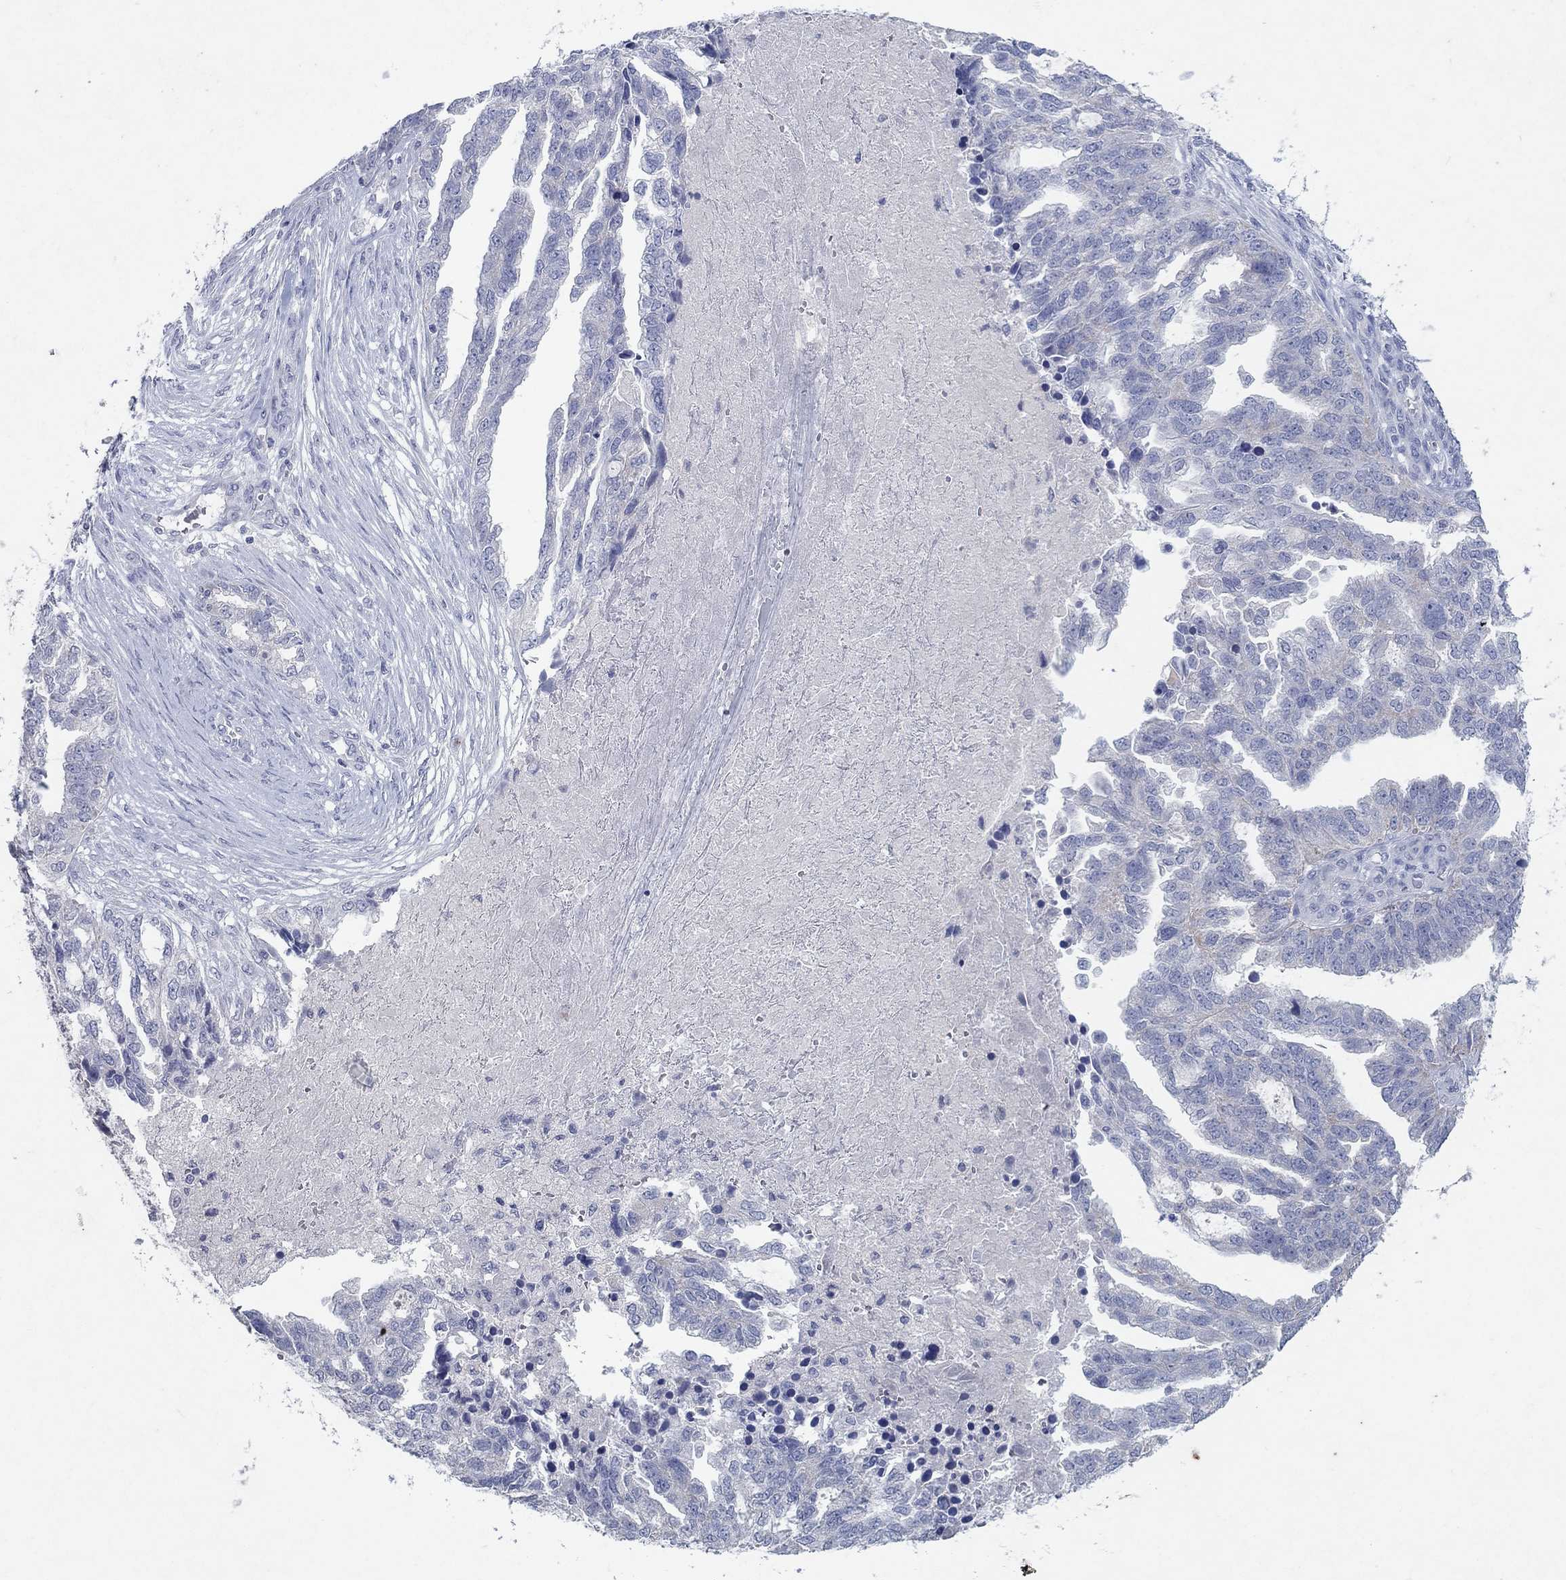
{"staining": {"intensity": "negative", "quantity": "none", "location": "none"}, "tissue": "ovarian cancer", "cell_type": "Tumor cells", "image_type": "cancer", "snomed": [{"axis": "morphology", "description": "Cystadenocarcinoma, serous, NOS"}, {"axis": "topography", "description": "Ovary"}], "caption": "The micrograph shows no significant staining in tumor cells of ovarian cancer.", "gene": "KRT40", "patient": {"sex": "female", "age": 51}}